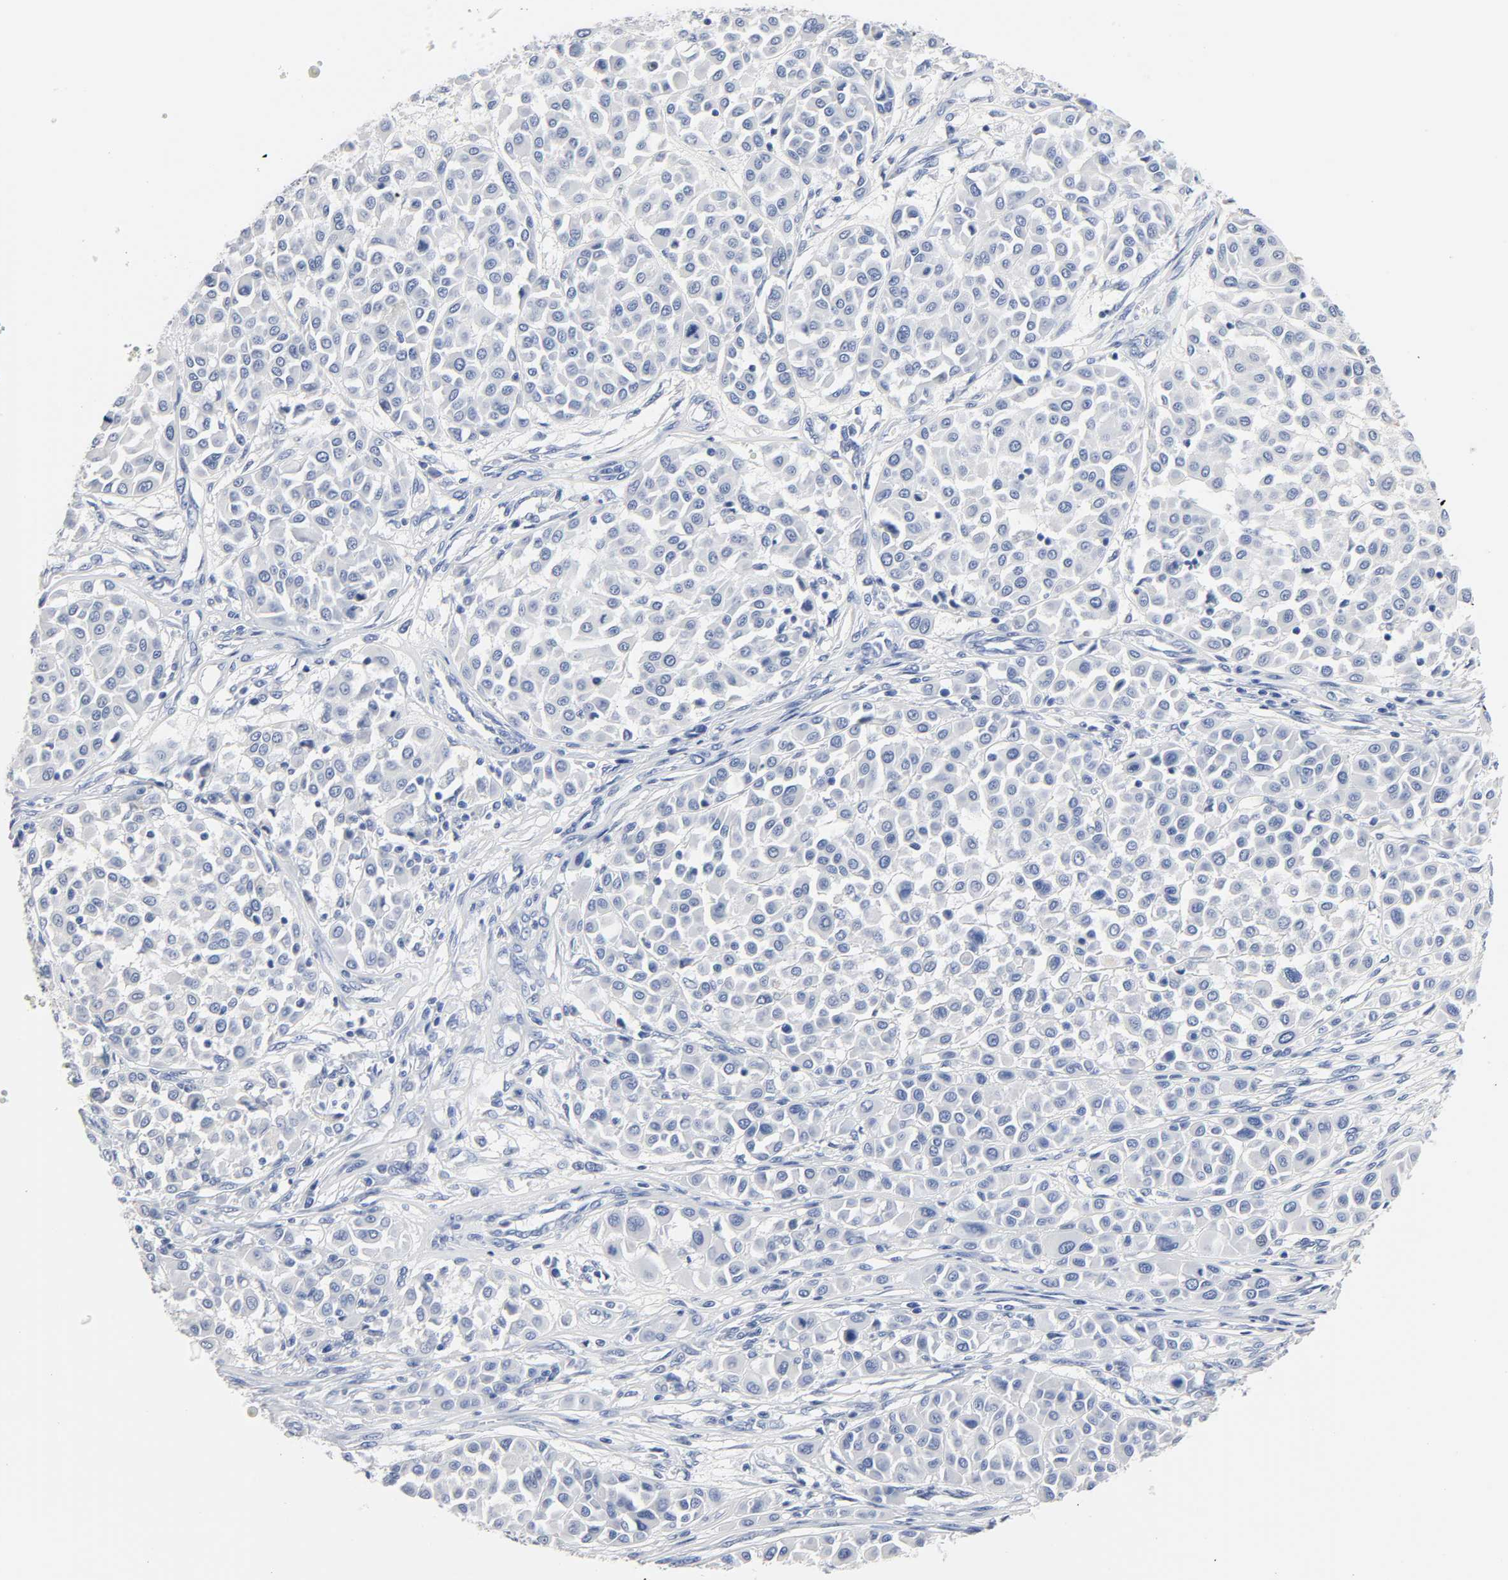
{"staining": {"intensity": "negative", "quantity": "none", "location": "none"}, "tissue": "melanoma", "cell_type": "Tumor cells", "image_type": "cancer", "snomed": [{"axis": "morphology", "description": "Malignant melanoma, Metastatic site"}, {"axis": "topography", "description": "Soft tissue"}], "caption": "Immunohistochemical staining of human melanoma demonstrates no significant staining in tumor cells.", "gene": "ACP3", "patient": {"sex": "male", "age": 41}}